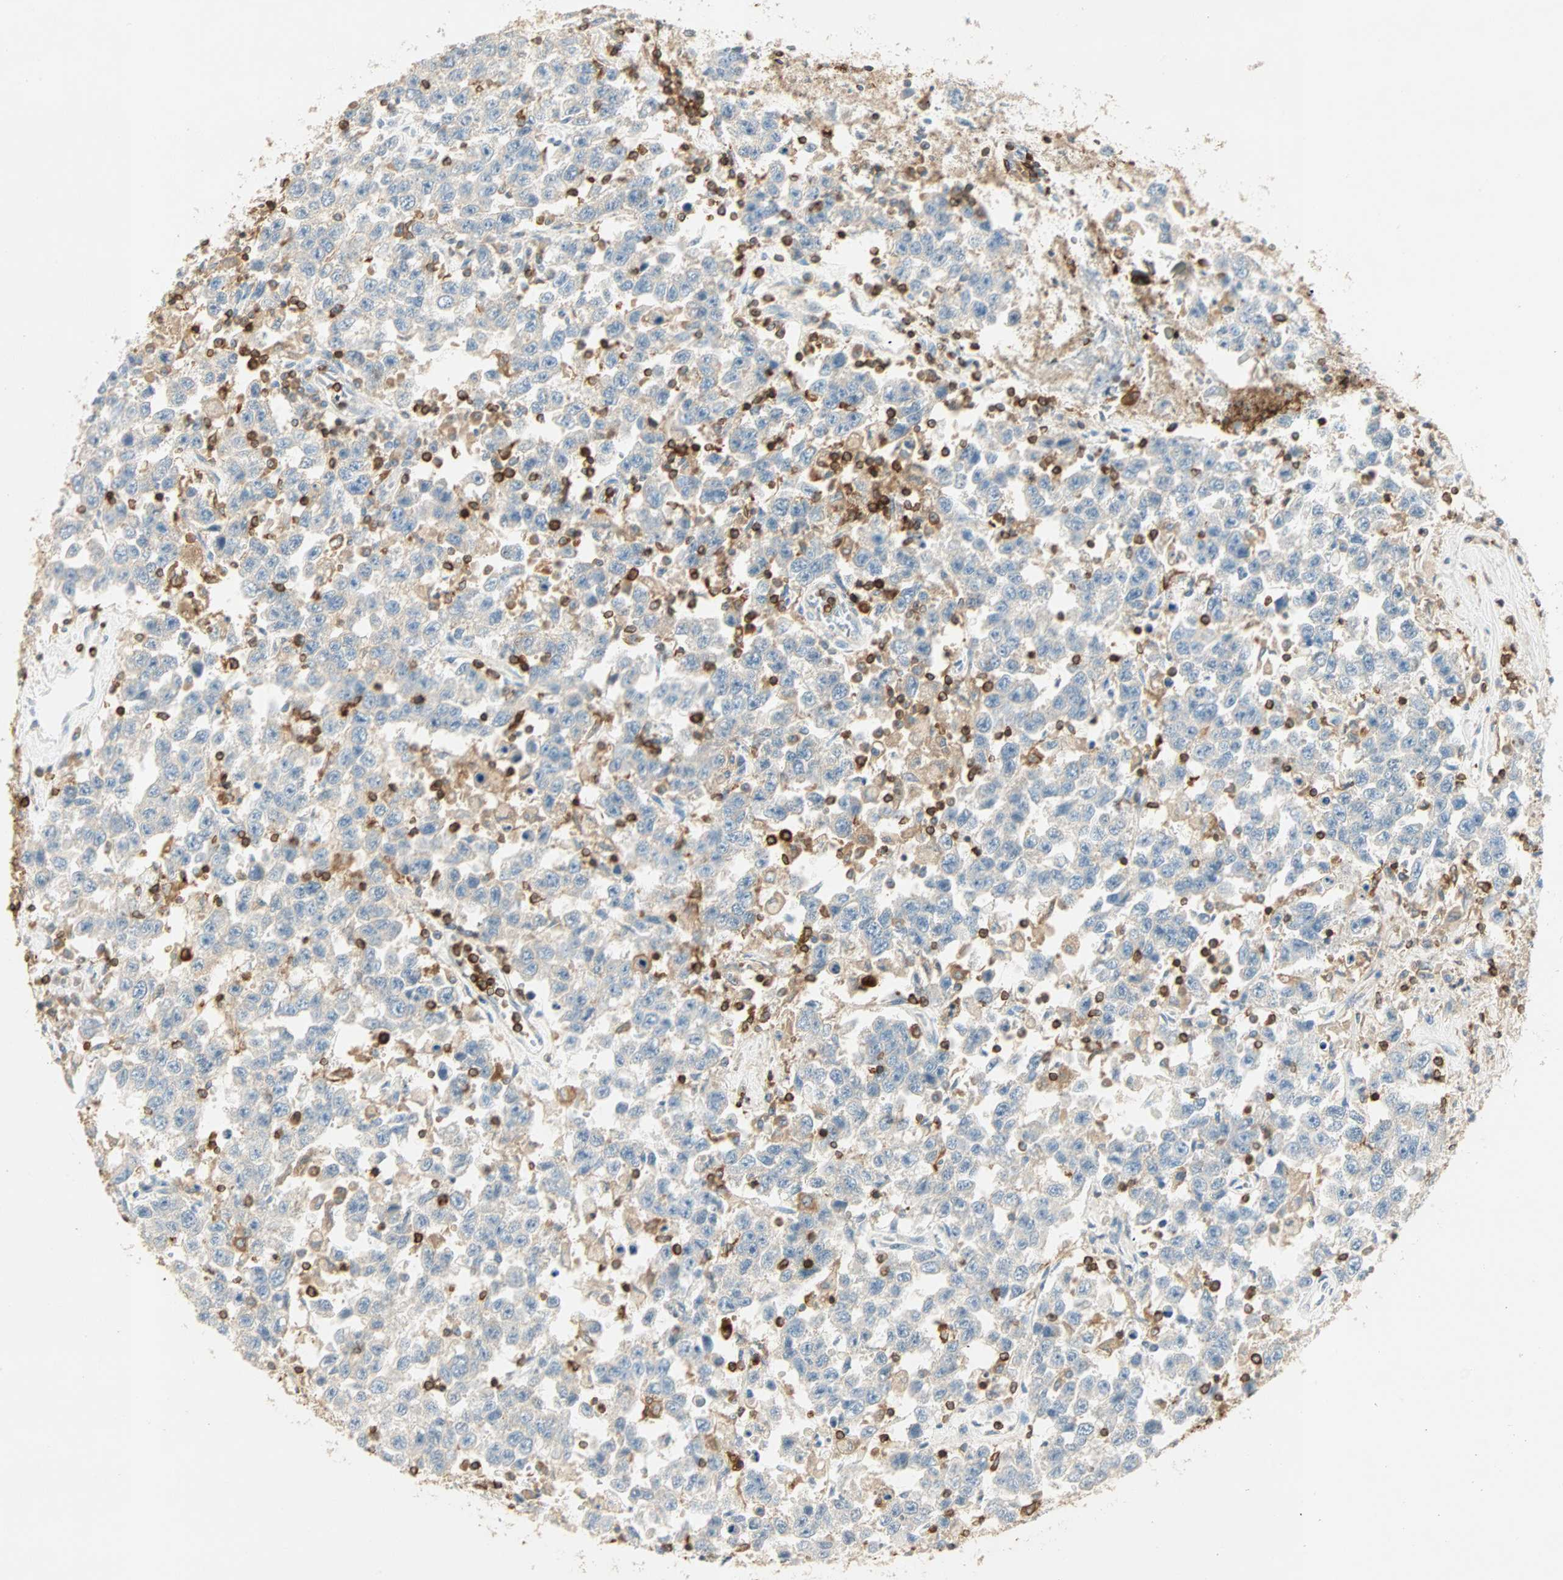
{"staining": {"intensity": "negative", "quantity": "none", "location": "none"}, "tissue": "testis cancer", "cell_type": "Tumor cells", "image_type": "cancer", "snomed": [{"axis": "morphology", "description": "Seminoma, NOS"}, {"axis": "topography", "description": "Testis"}], "caption": "This micrograph is of testis cancer (seminoma) stained with IHC to label a protein in brown with the nuclei are counter-stained blue. There is no expression in tumor cells.", "gene": "FMNL1", "patient": {"sex": "male", "age": 41}}